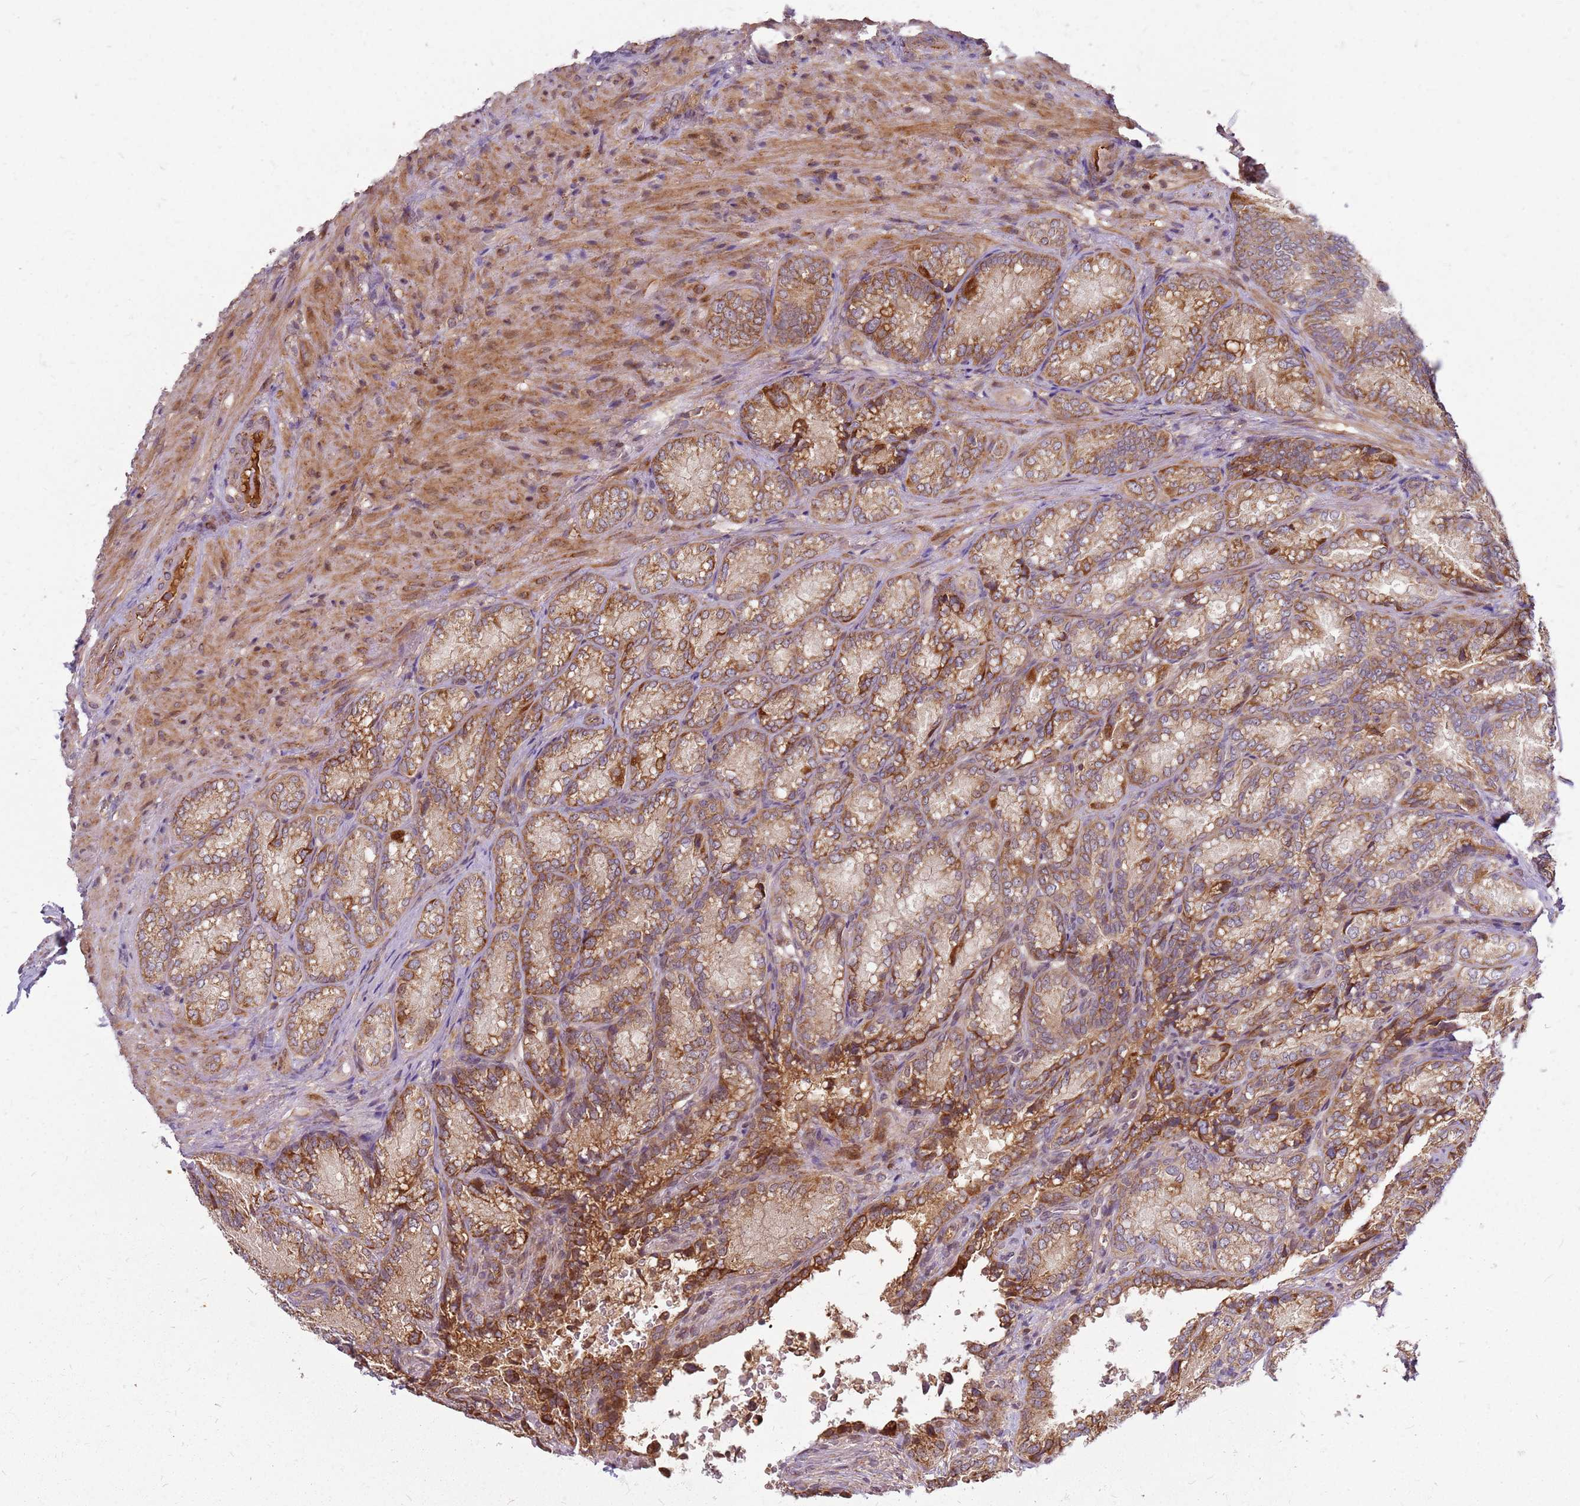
{"staining": {"intensity": "moderate", "quantity": ">75%", "location": "cytoplasmic/membranous"}, "tissue": "seminal vesicle", "cell_type": "Glandular cells", "image_type": "normal", "snomed": [{"axis": "morphology", "description": "Normal tissue, NOS"}, {"axis": "topography", "description": "Seminal veicle"}], "caption": "Glandular cells show medium levels of moderate cytoplasmic/membranous staining in approximately >75% of cells in unremarkable seminal vesicle.", "gene": "CCDC159", "patient": {"sex": "male", "age": 58}}